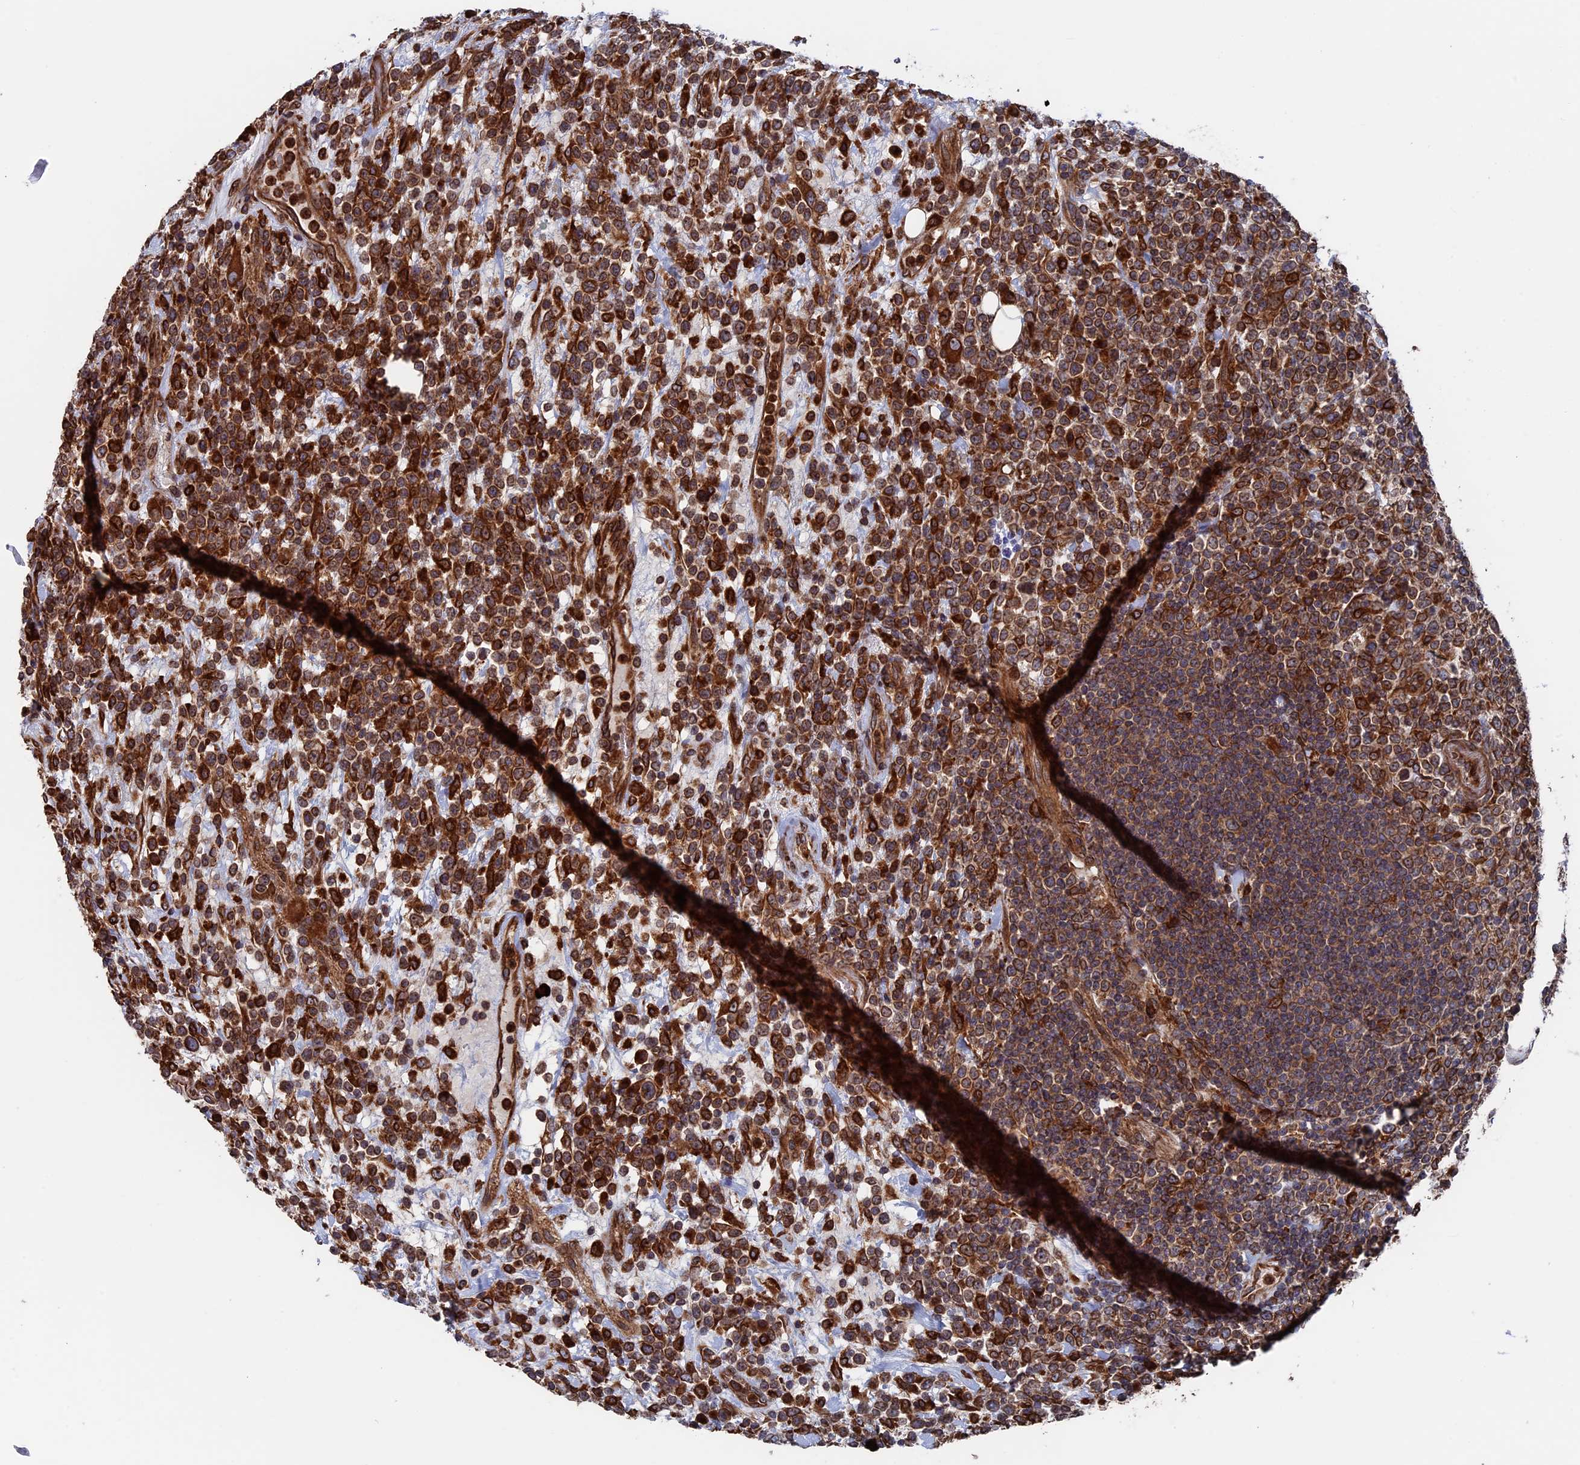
{"staining": {"intensity": "strong", "quantity": ">75%", "location": "cytoplasmic/membranous"}, "tissue": "lymphoma", "cell_type": "Tumor cells", "image_type": "cancer", "snomed": [{"axis": "morphology", "description": "Malignant lymphoma, non-Hodgkin's type, High grade"}, {"axis": "topography", "description": "Colon"}], "caption": "Immunohistochemistry micrograph of human lymphoma stained for a protein (brown), which shows high levels of strong cytoplasmic/membranous staining in about >75% of tumor cells.", "gene": "RPUSD1", "patient": {"sex": "female", "age": 53}}